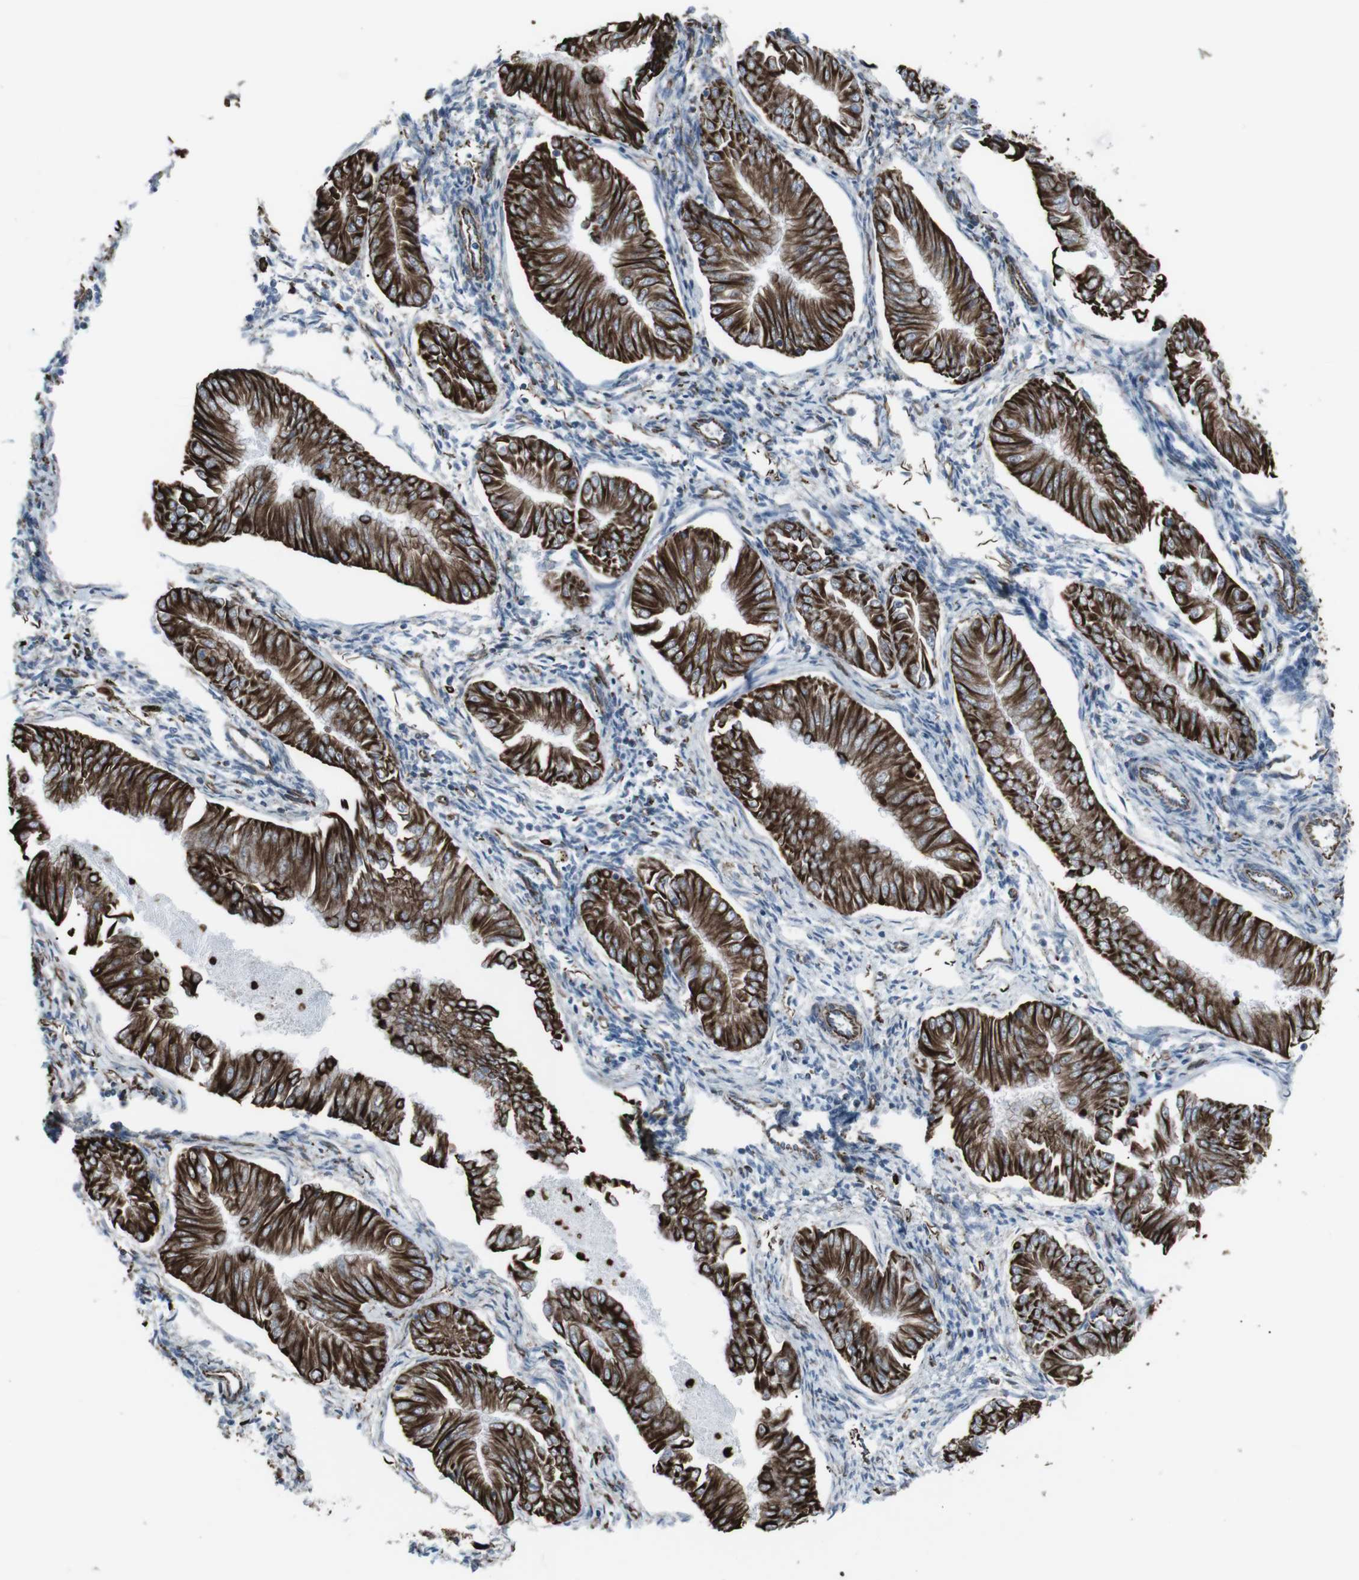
{"staining": {"intensity": "strong", "quantity": ">75%", "location": "cytoplasmic/membranous"}, "tissue": "endometrial cancer", "cell_type": "Tumor cells", "image_type": "cancer", "snomed": [{"axis": "morphology", "description": "Adenocarcinoma, NOS"}, {"axis": "topography", "description": "Endometrium"}], "caption": "High-magnification brightfield microscopy of endometrial adenocarcinoma stained with DAB (3,3'-diaminobenzidine) (brown) and counterstained with hematoxylin (blue). tumor cells exhibit strong cytoplasmic/membranous staining is seen in approximately>75% of cells.", "gene": "ZDHHC6", "patient": {"sex": "female", "age": 53}}